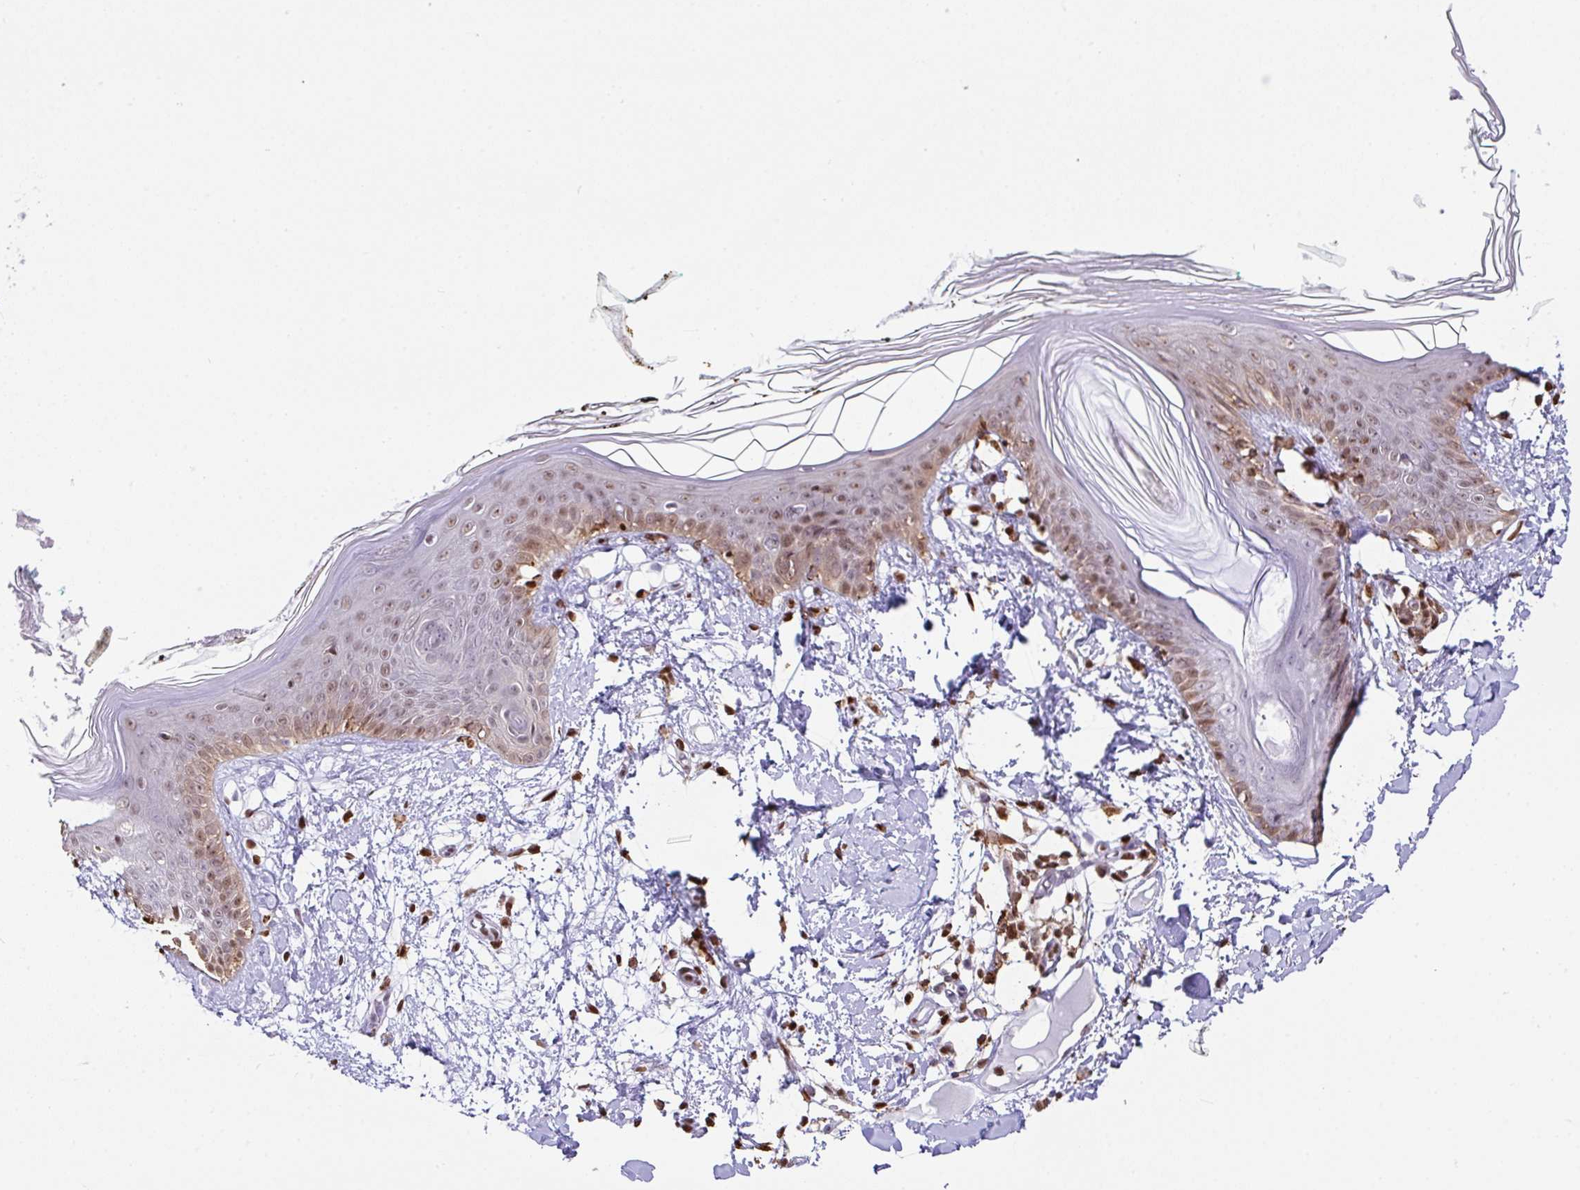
{"staining": {"intensity": "strong", "quantity": ">75%", "location": "nuclear"}, "tissue": "skin", "cell_type": "Fibroblasts", "image_type": "normal", "snomed": [{"axis": "morphology", "description": "Normal tissue, NOS"}, {"axis": "topography", "description": "Skin"}], "caption": "Immunohistochemical staining of unremarkable human skin displays strong nuclear protein expression in approximately >75% of fibroblasts. The staining is performed using DAB (3,3'-diaminobenzidine) brown chromogen to label protein expression. The nuclei are counter-stained blue using hematoxylin.", "gene": "BTBD10", "patient": {"sex": "female", "age": 34}}